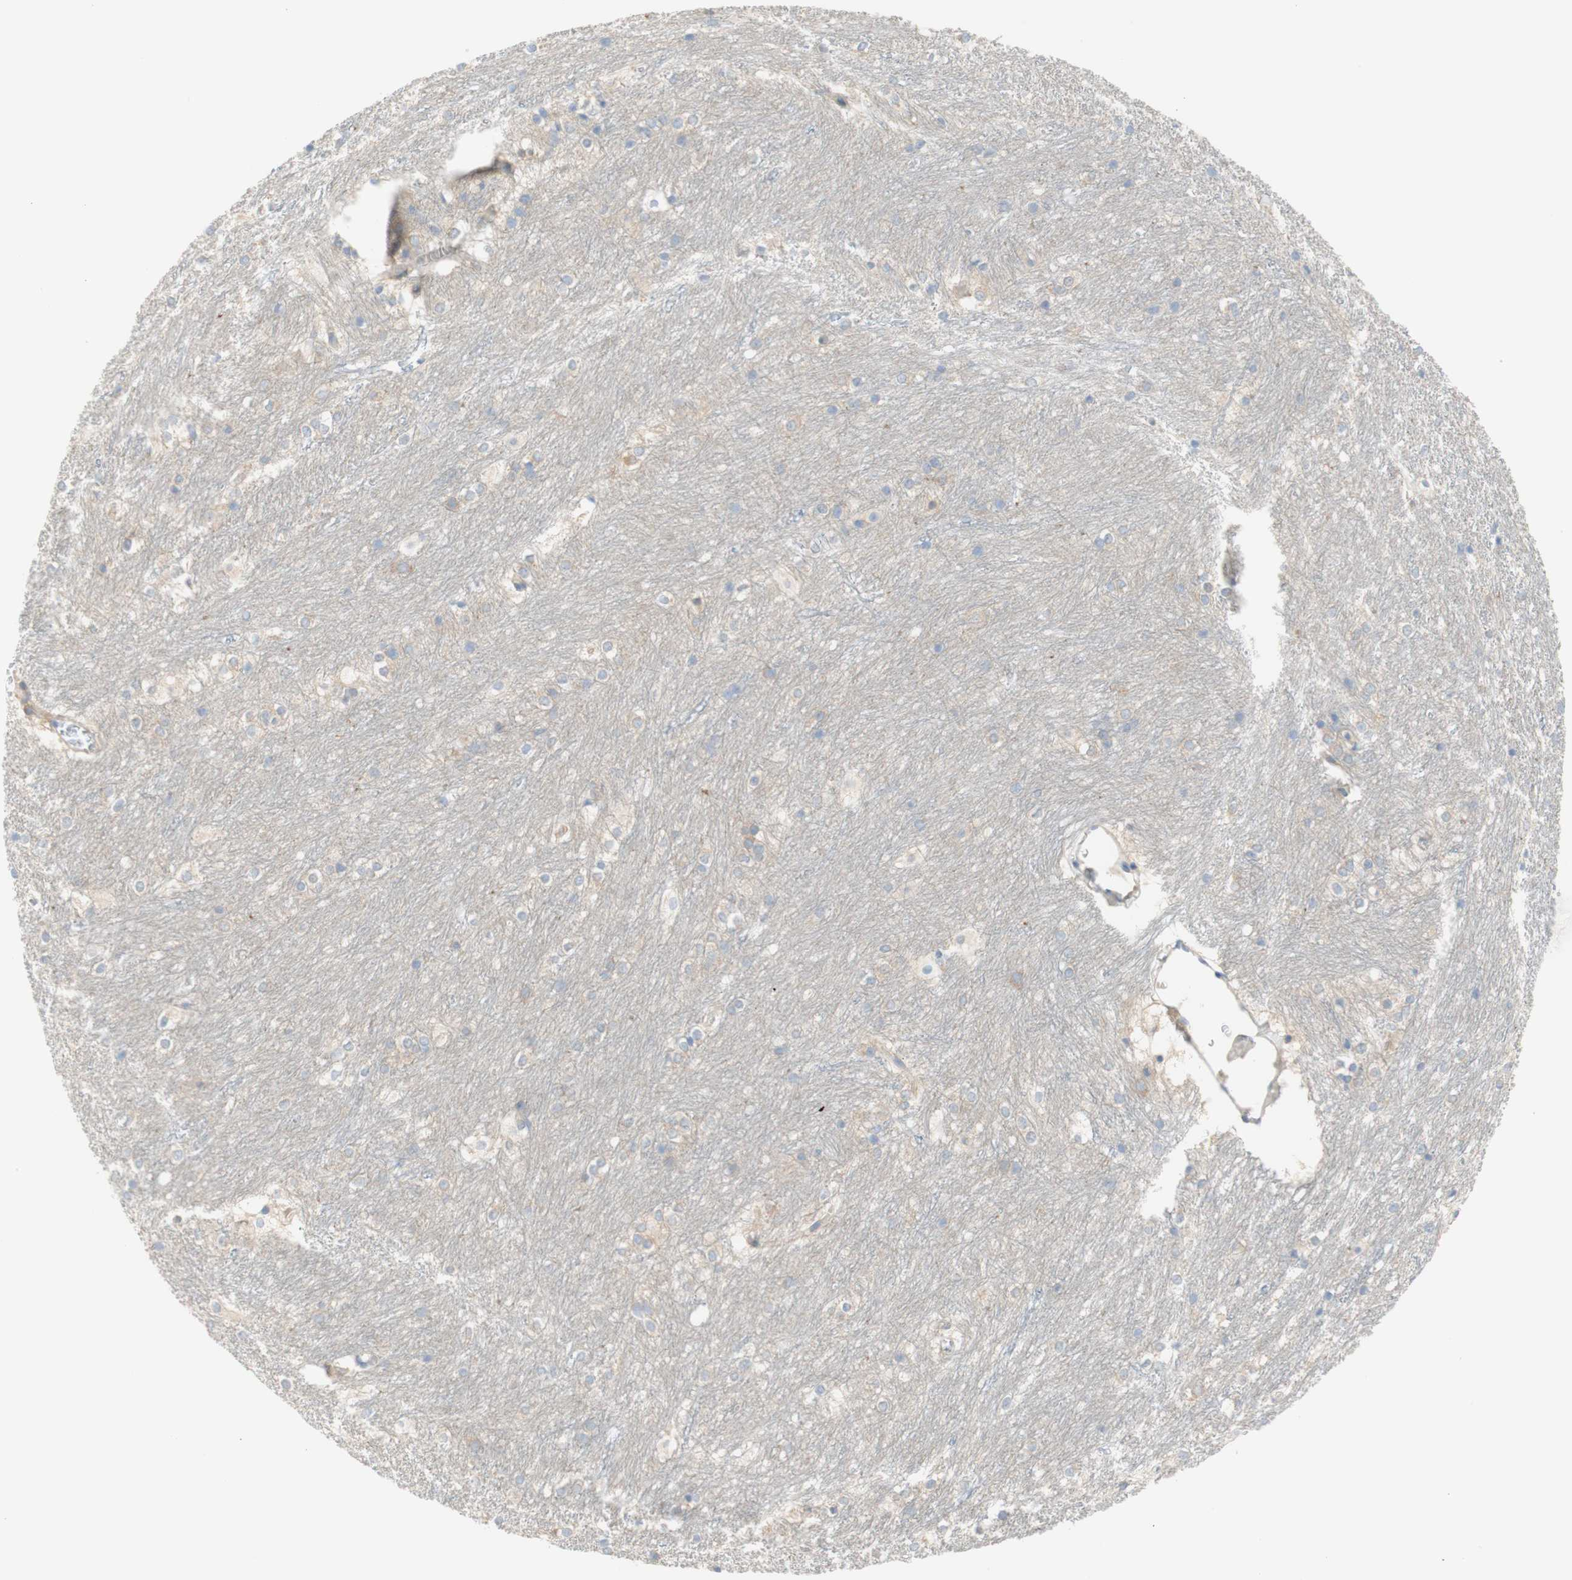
{"staining": {"intensity": "negative", "quantity": "none", "location": "none"}, "tissue": "caudate", "cell_type": "Glial cells", "image_type": "normal", "snomed": [{"axis": "morphology", "description": "Normal tissue, NOS"}, {"axis": "topography", "description": "Lateral ventricle wall"}], "caption": "IHC micrograph of benign caudate: human caudate stained with DAB displays no significant protein expression in glial cells.", "gene": "ATP2B1", "patient": {"sex": "female", "age": 19}}